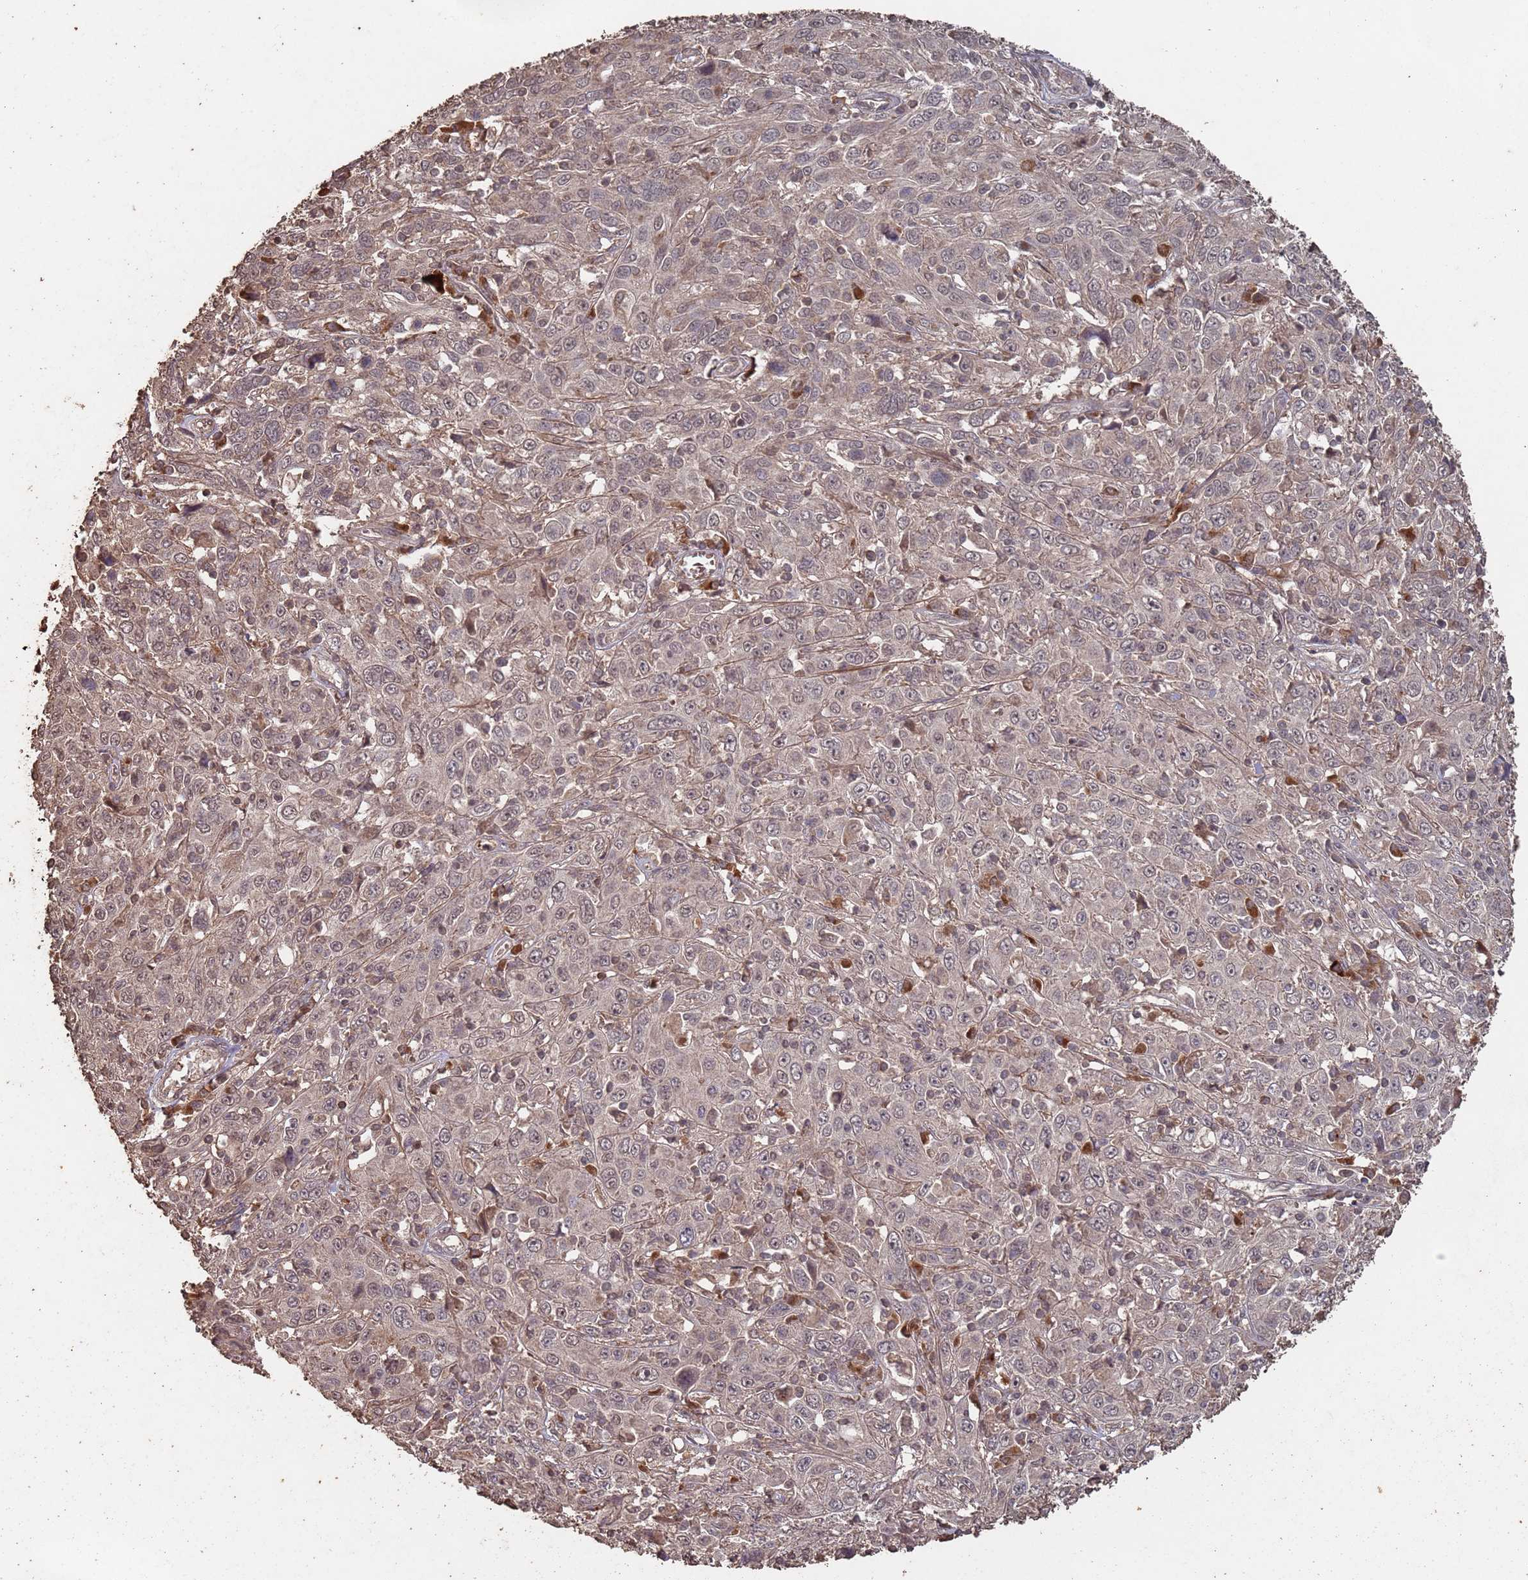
{"staining": {"intensity": "weak", "quantity": "<25%", "location": "nuclear"}, "tissue": "cervical cancer", "cell_type": "Tumor cells", "image_type": "cancer", "snomed": [{"axis": "morphology", "description": "Squamous cell carcinoma, NOS"}, {"axis": "topography", "description": "Cervix"}], "caption": "Protein analysis of squamous cell carcinoma (cervical) shows no significant staining in tumor cells.", "gene": "FRAT1", "patient": {"sex": "female", "age": 46}}